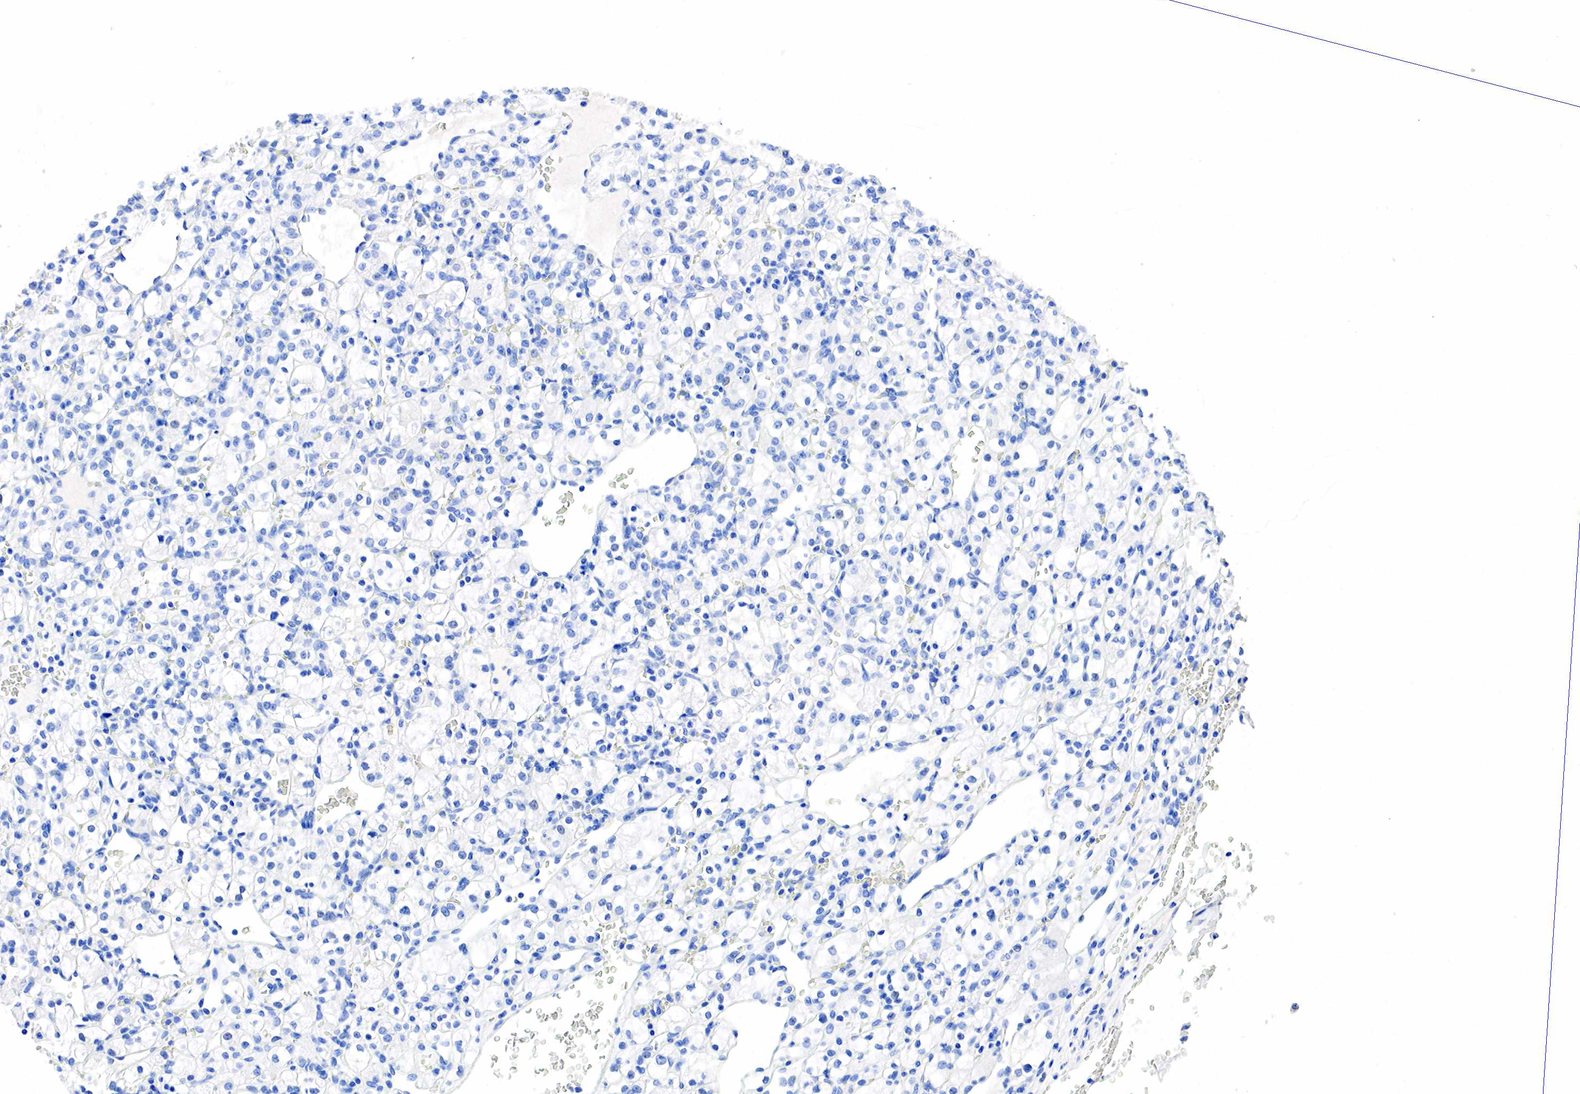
{"staining": {"intensity": "negative", "quantity": "none", "location": "none"}, "tissue": "renal cancer", "cell_type": "Tumor cells", "image_type": "cancer", "snomed": [{"axis": "morphology", "description": "Adenocarcinoma, NOS"}, {"axis": "topography", "description": "Kidney"}], "caption": "This is a image of IHC staining of renal cancer, which shows no expression in tumor cells.", "gene": "SST", "patient": {"sex": "female", "age": 62}}